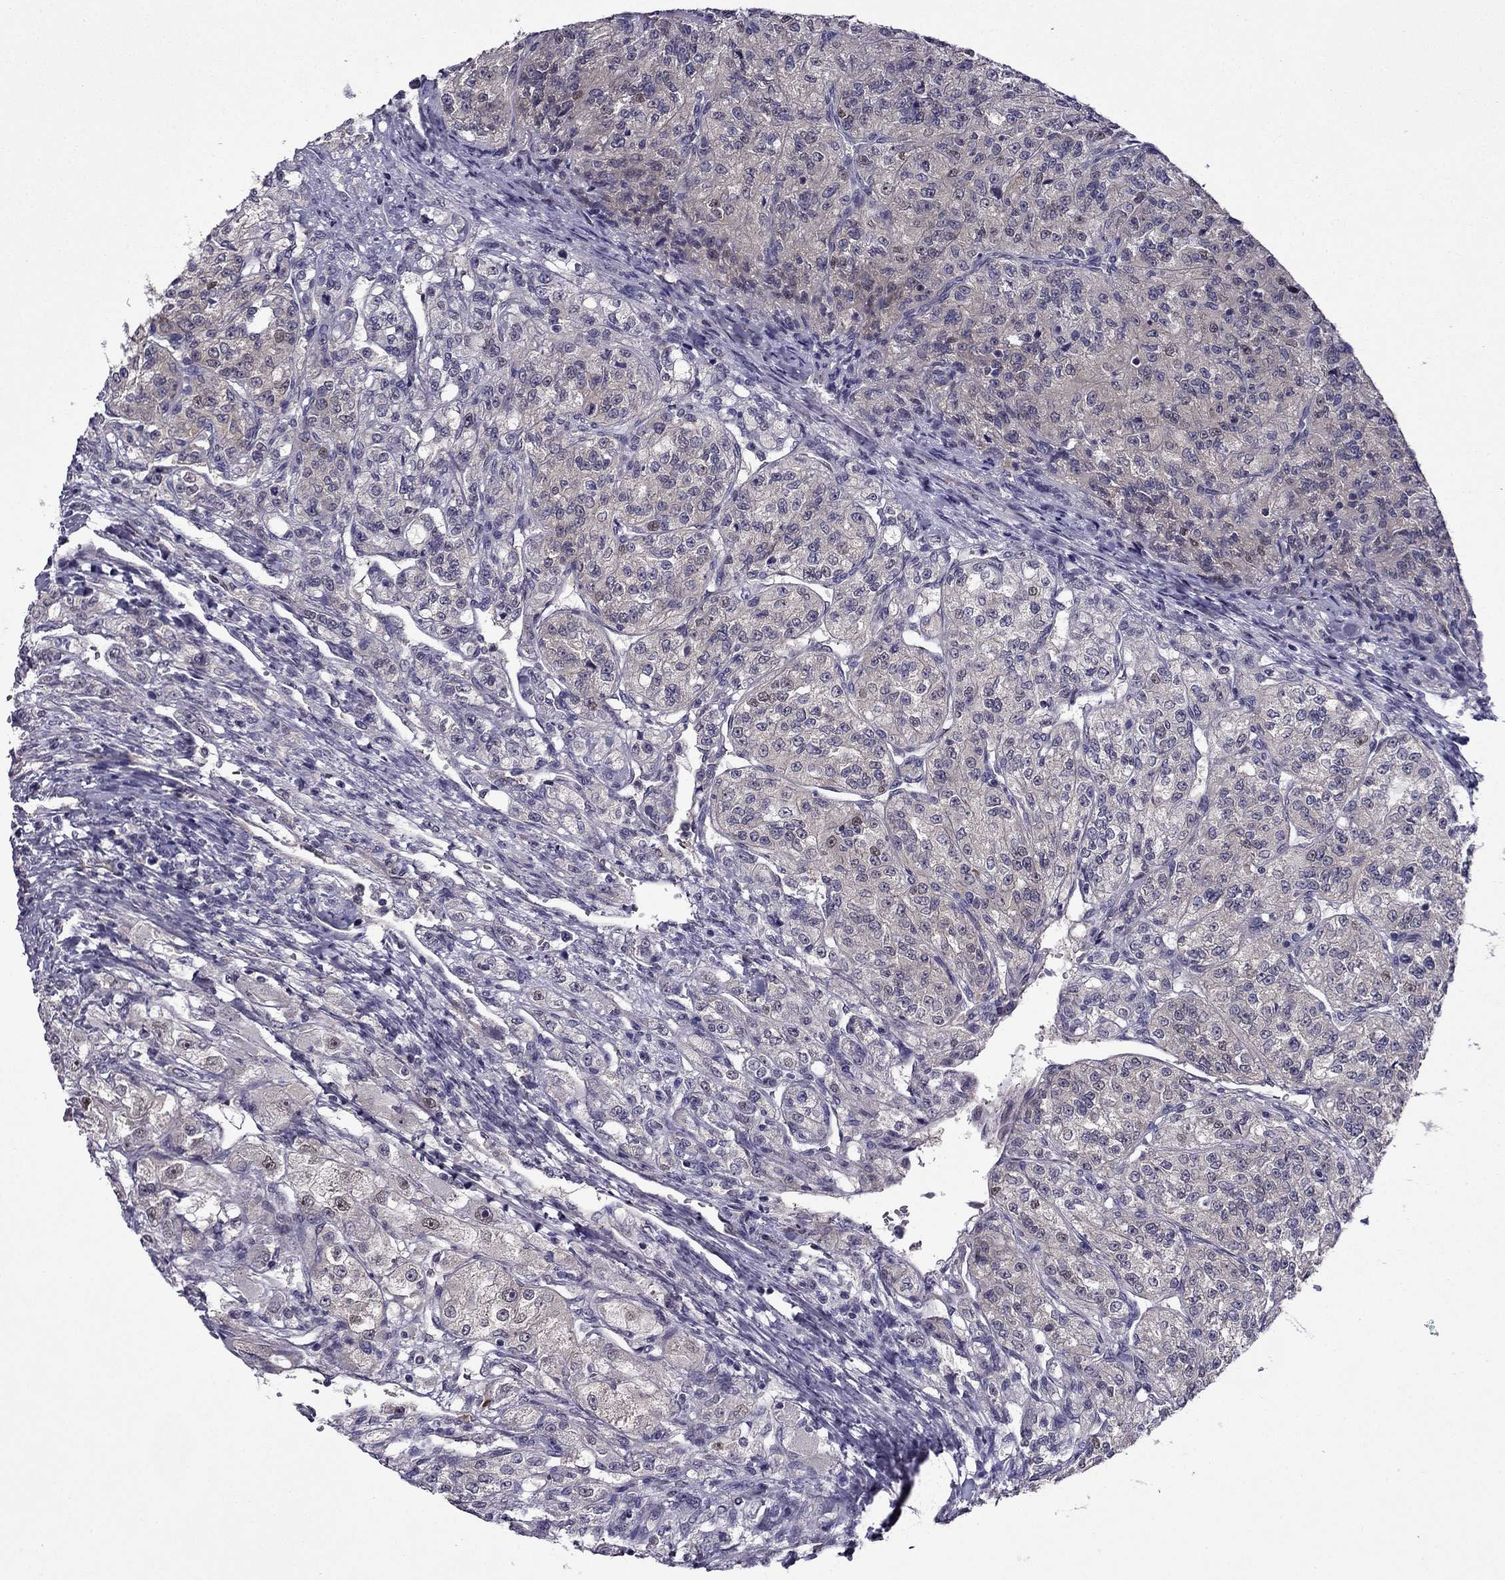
{"staining": {"intensity": "weak", "quantity": "<25%", "location": "cytoplasmic/membranous"}, "tissue": "renal cancer", "cell_type": "Tumor cells", "image_type": "cancer", "snomed": [{"axis": "morphology", "description": "Adenocarcinoma, NOS"}, {"axis": "topography", "description": "Kidney"}], "caption": "Immunohistochemical staining of renal cancer exhibits no significant positivity in tumor cells.", "gene": "CDK5", "patient": {"sex": "female", "age": 63}}